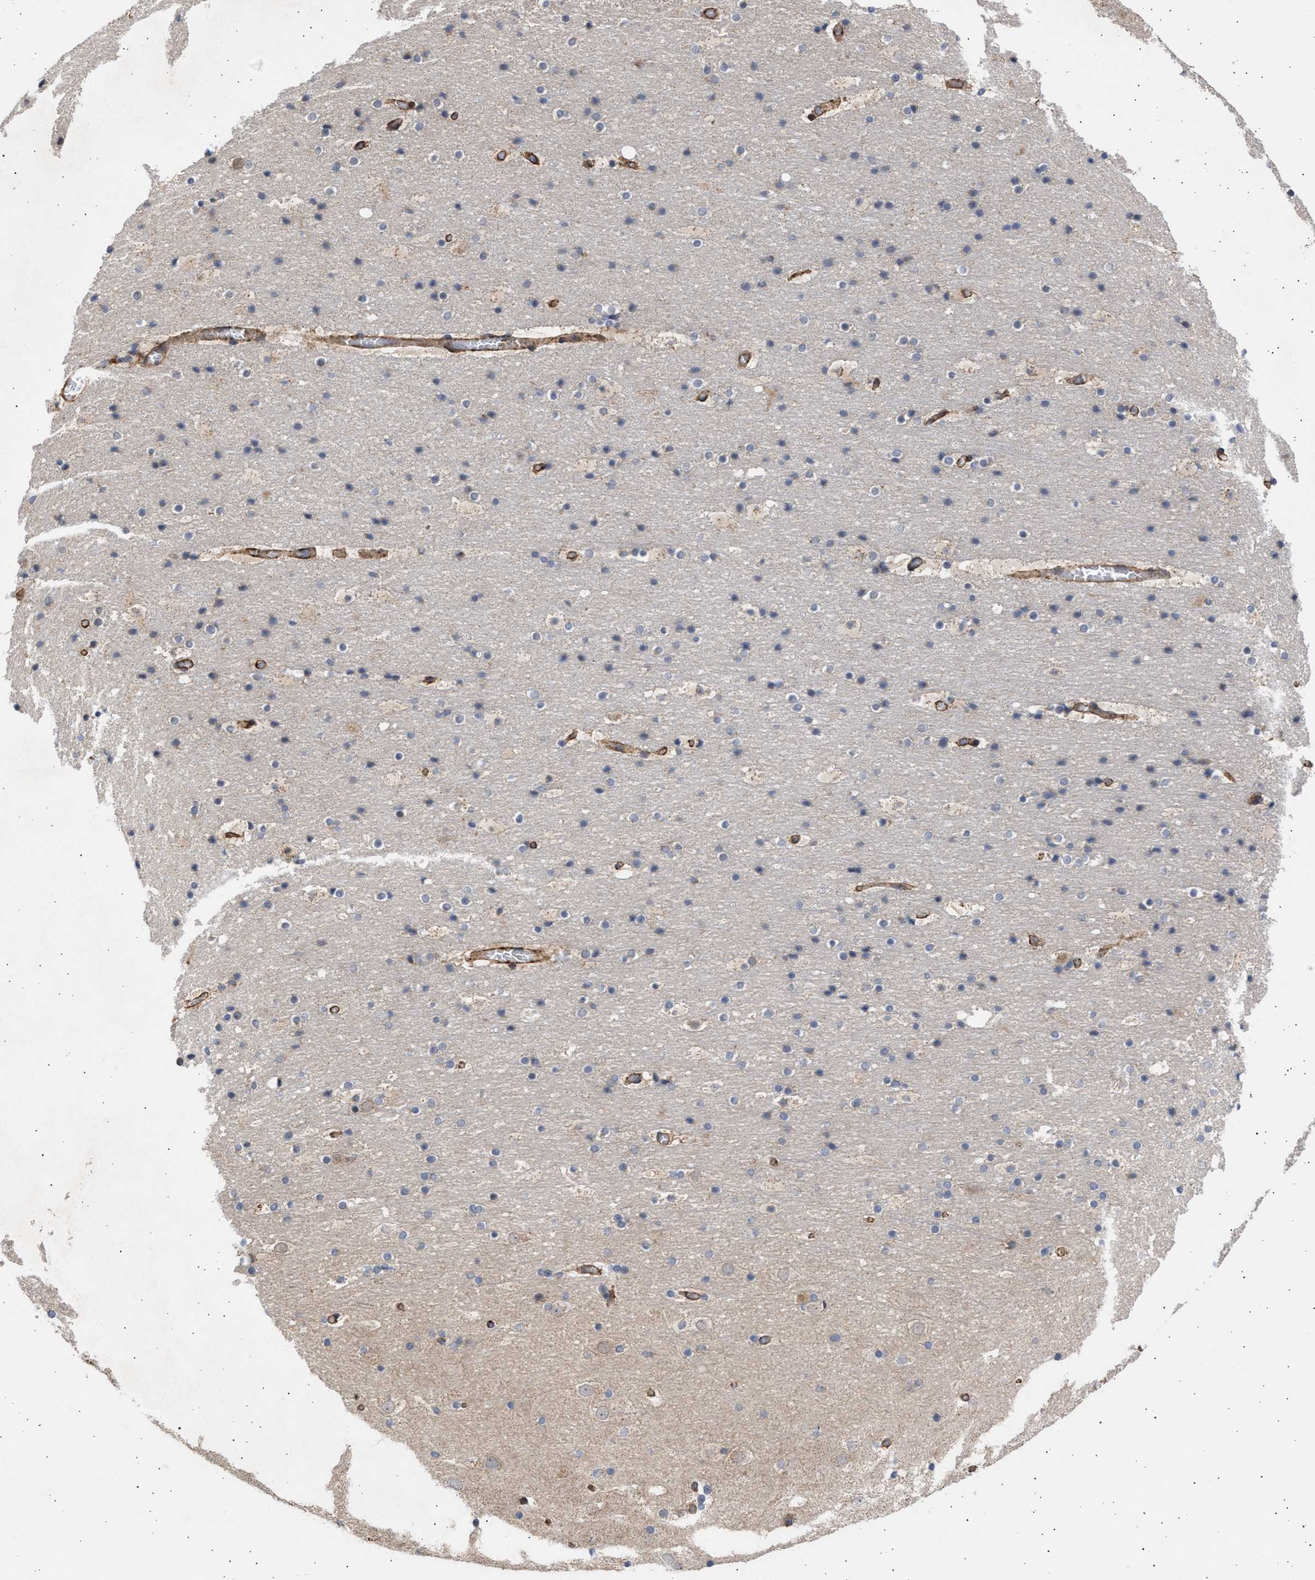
{"staining": {"intensity": "moderate", "quantity": ">75%", "location": "cytoplasmic/membranous"}, "tissue": "cerebral cortex", "cell_type": "Endothelial cells", "image_type": "normal", "snomed": [{"axis": "morphology", "description": "Normal tissue, NOS"}, {"axis": "topography", "description": "Cerebral cortex"}], "caption": "Protein staining of unremarkable cerebral cortex displays moderate cytoplasmic/membranous expression in approximately >75% of endothelial cells. (Brightfield microscopy of DAB IHC at high magnification).", "gene": "TTC19", "patient": {"sex": "male", "age": 57}}